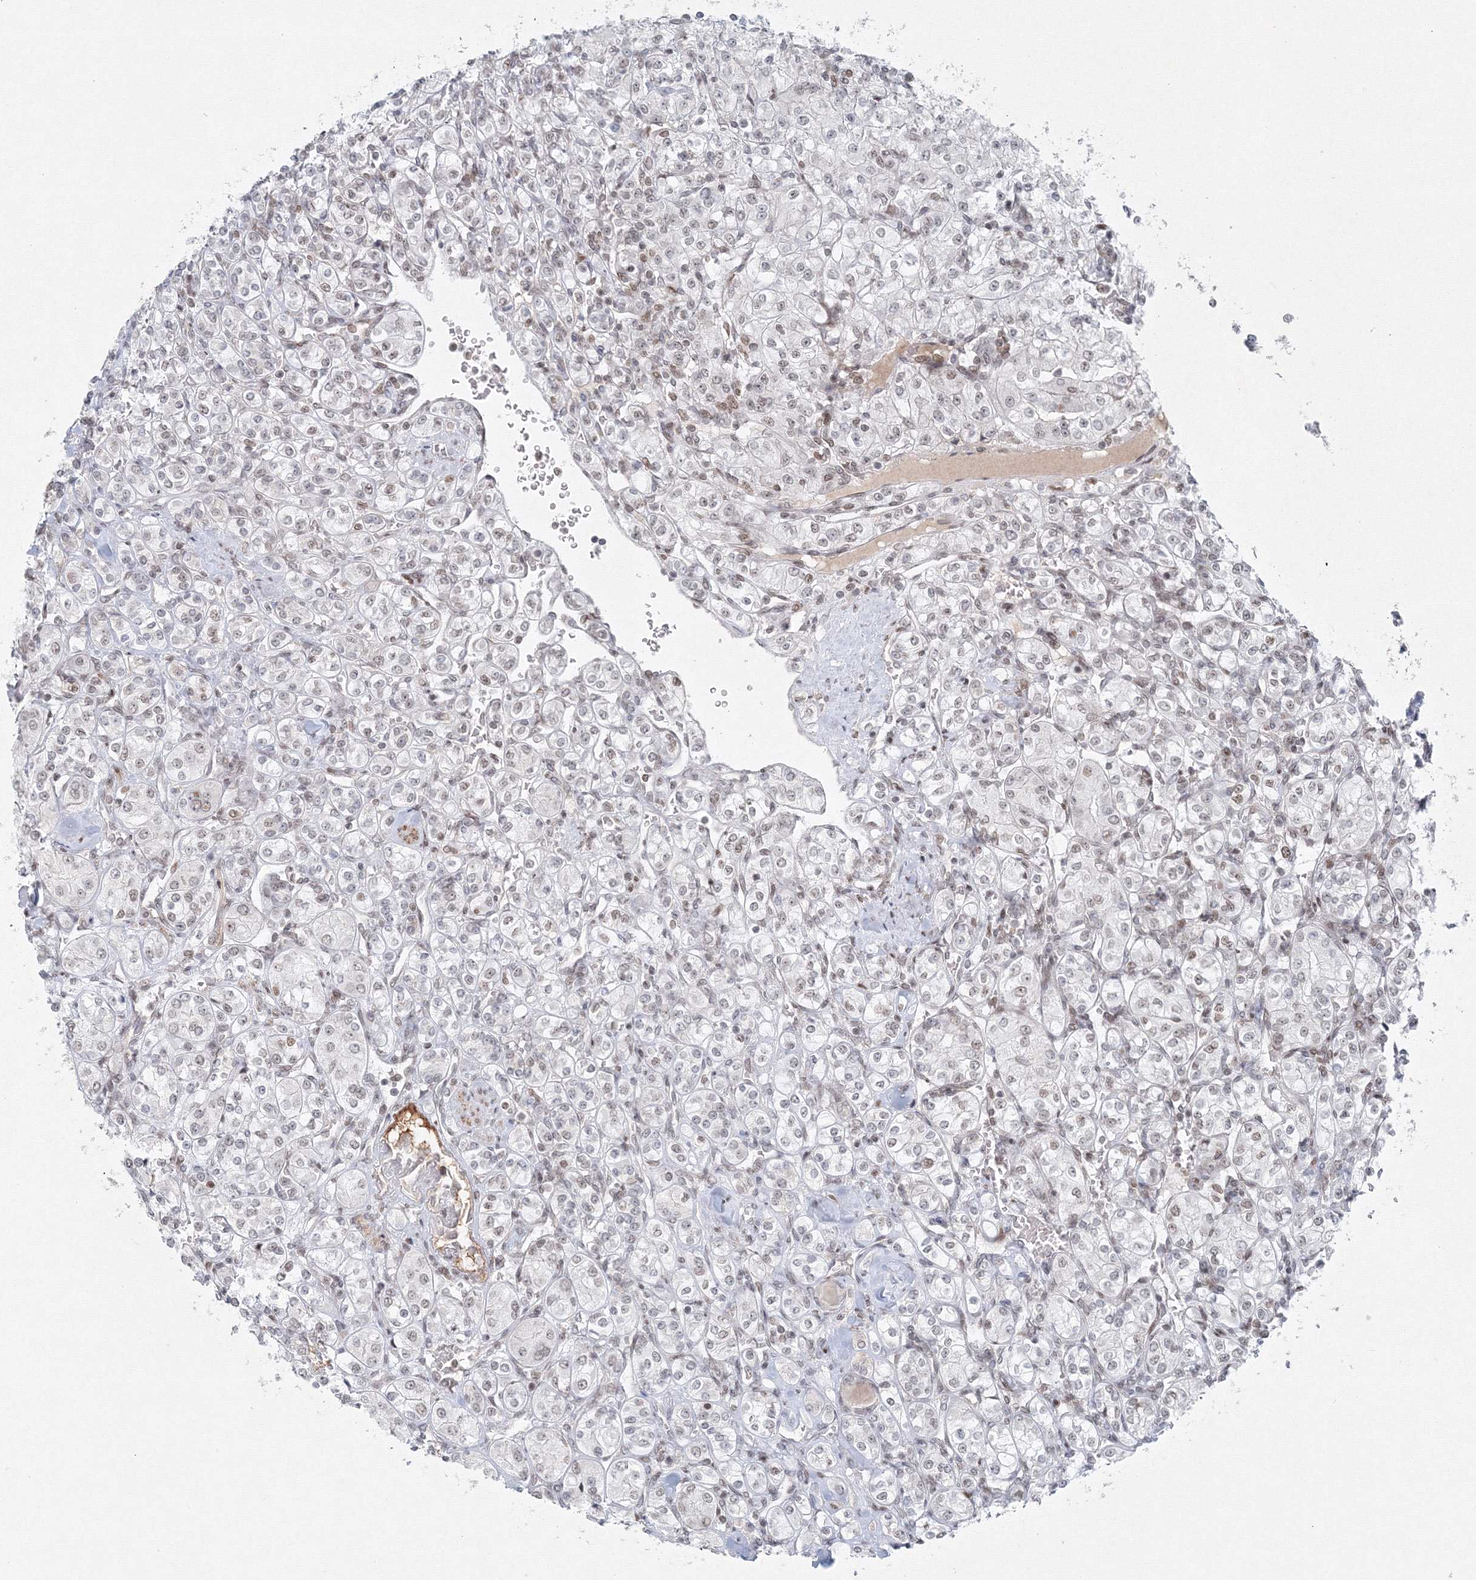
{"staining": {"intensity": "negative", "quantity": "none", "location": "none"}, "tissue": "renal cancer", "cell_type": "Tumor cells", "image_type": "cancer", "snomed": [{"axis": "morphology", "description": "Adenocarcinoma, NOS"}, {"axis": "topography", "description": "Kidney"}], "caption": "This is a photomicrograph of immunohistochemistry (IHC) staining of renal adenocarcinoma, which shows no expression in tumor cells.", "gene": "KIF4A", "patient": {"sex": "male", "age": 77}}